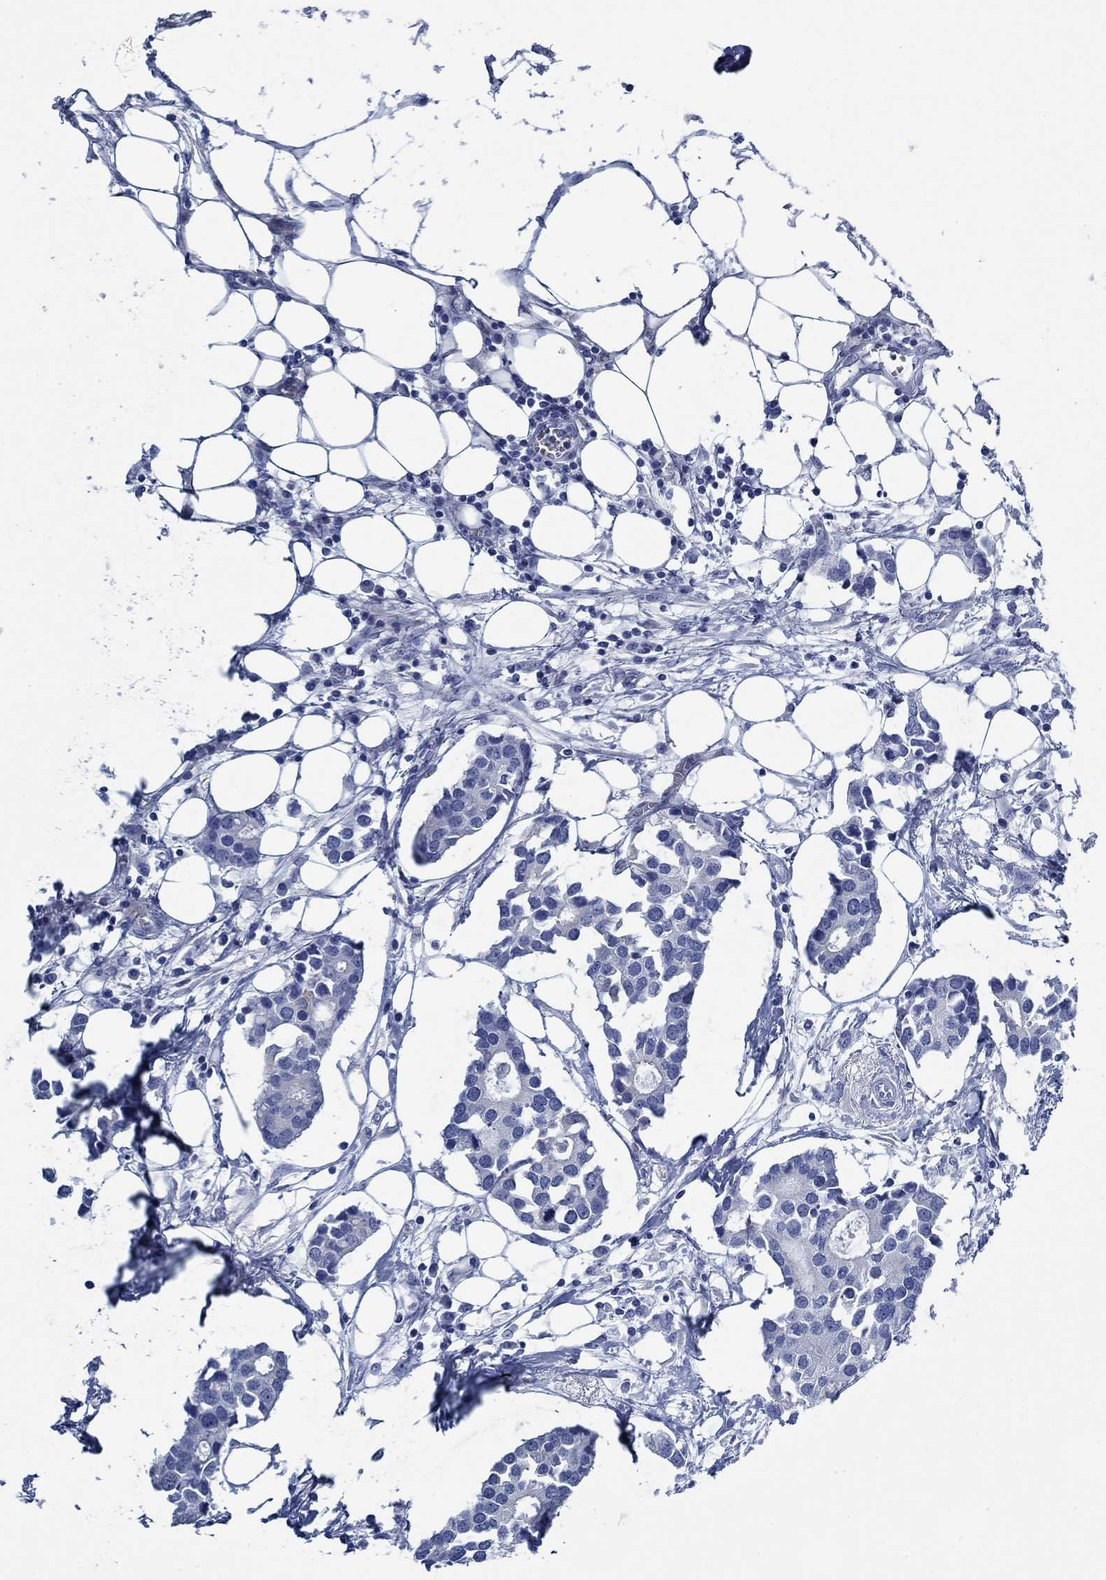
{"staining": {"intensity": "negative", "quantity": "none", "location": "none"}, "tissue": "breast cancer", "cell_type": "Tumor cells", "image_type": "cancer", "snomed": [{"axis": "morphology", "description": "Duct carcinoma"}, {"axis": "topography", "description": "Breast"}], "caption": "There is no significant staining in tumor cells of infiltrating ductal carcinoma (breast).", "gene": "SVEP1", "patient": {"sex": "female", "age": 83}}